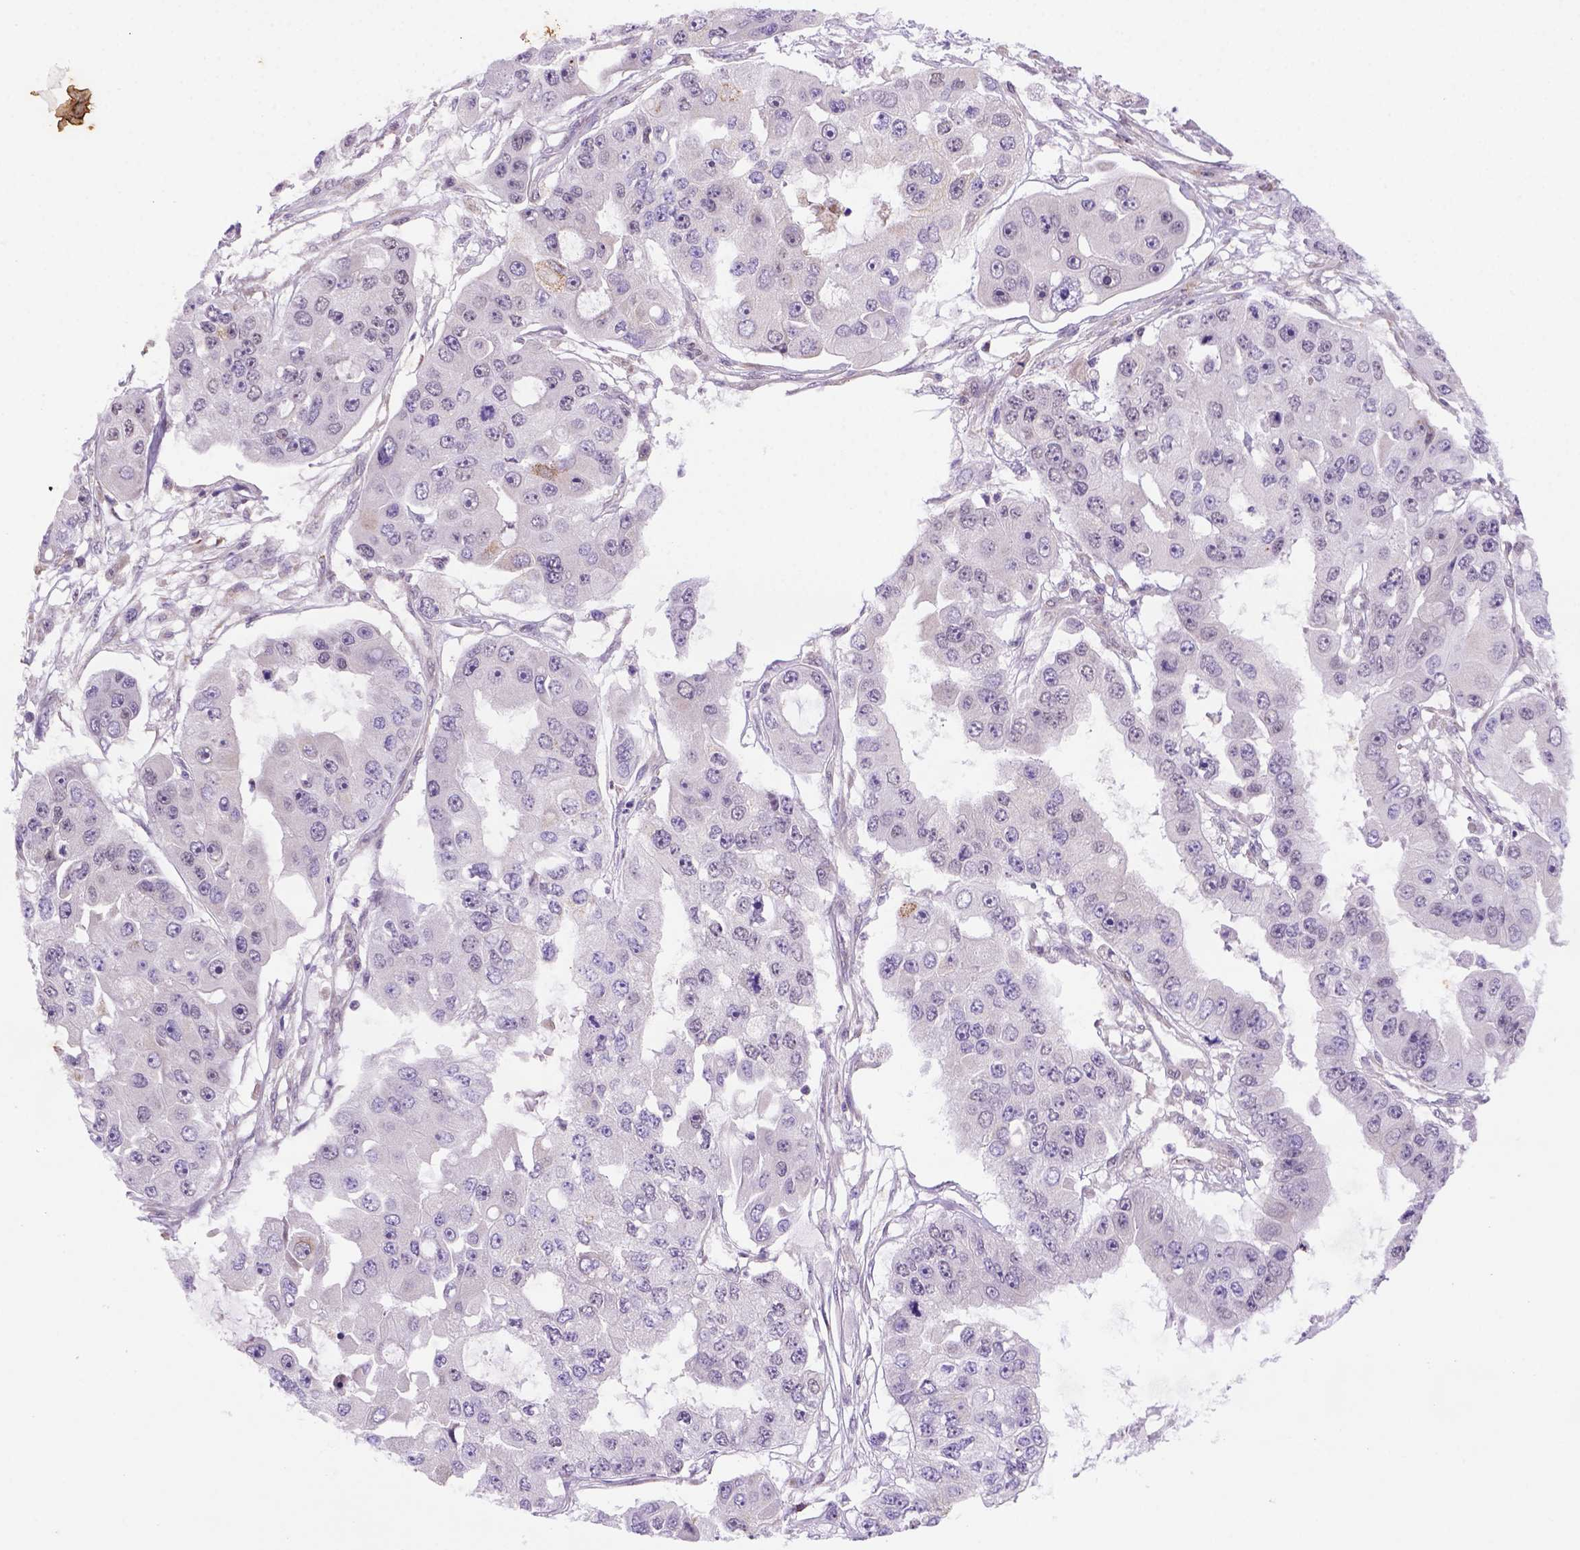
{"staining": {"intensity": "negative", "quantity": "none", "location": "none"}, "tissue": "ovarian cancer", "cell_type": "Tumor cells", "image_type": "cancer", "snomed": [{"axis": "morphology", "description": "Cystadenocarcinoma, serous, NOS"}, {"axis": "topography", "description": "Ovary"}], "caption": "Immunohistochemistry of human serous cystadenocarcinoma (ovarian) shows no positivity in tumor cells.", "gene": "FZD7", "patient": {"sex": "female", "age": 56}}